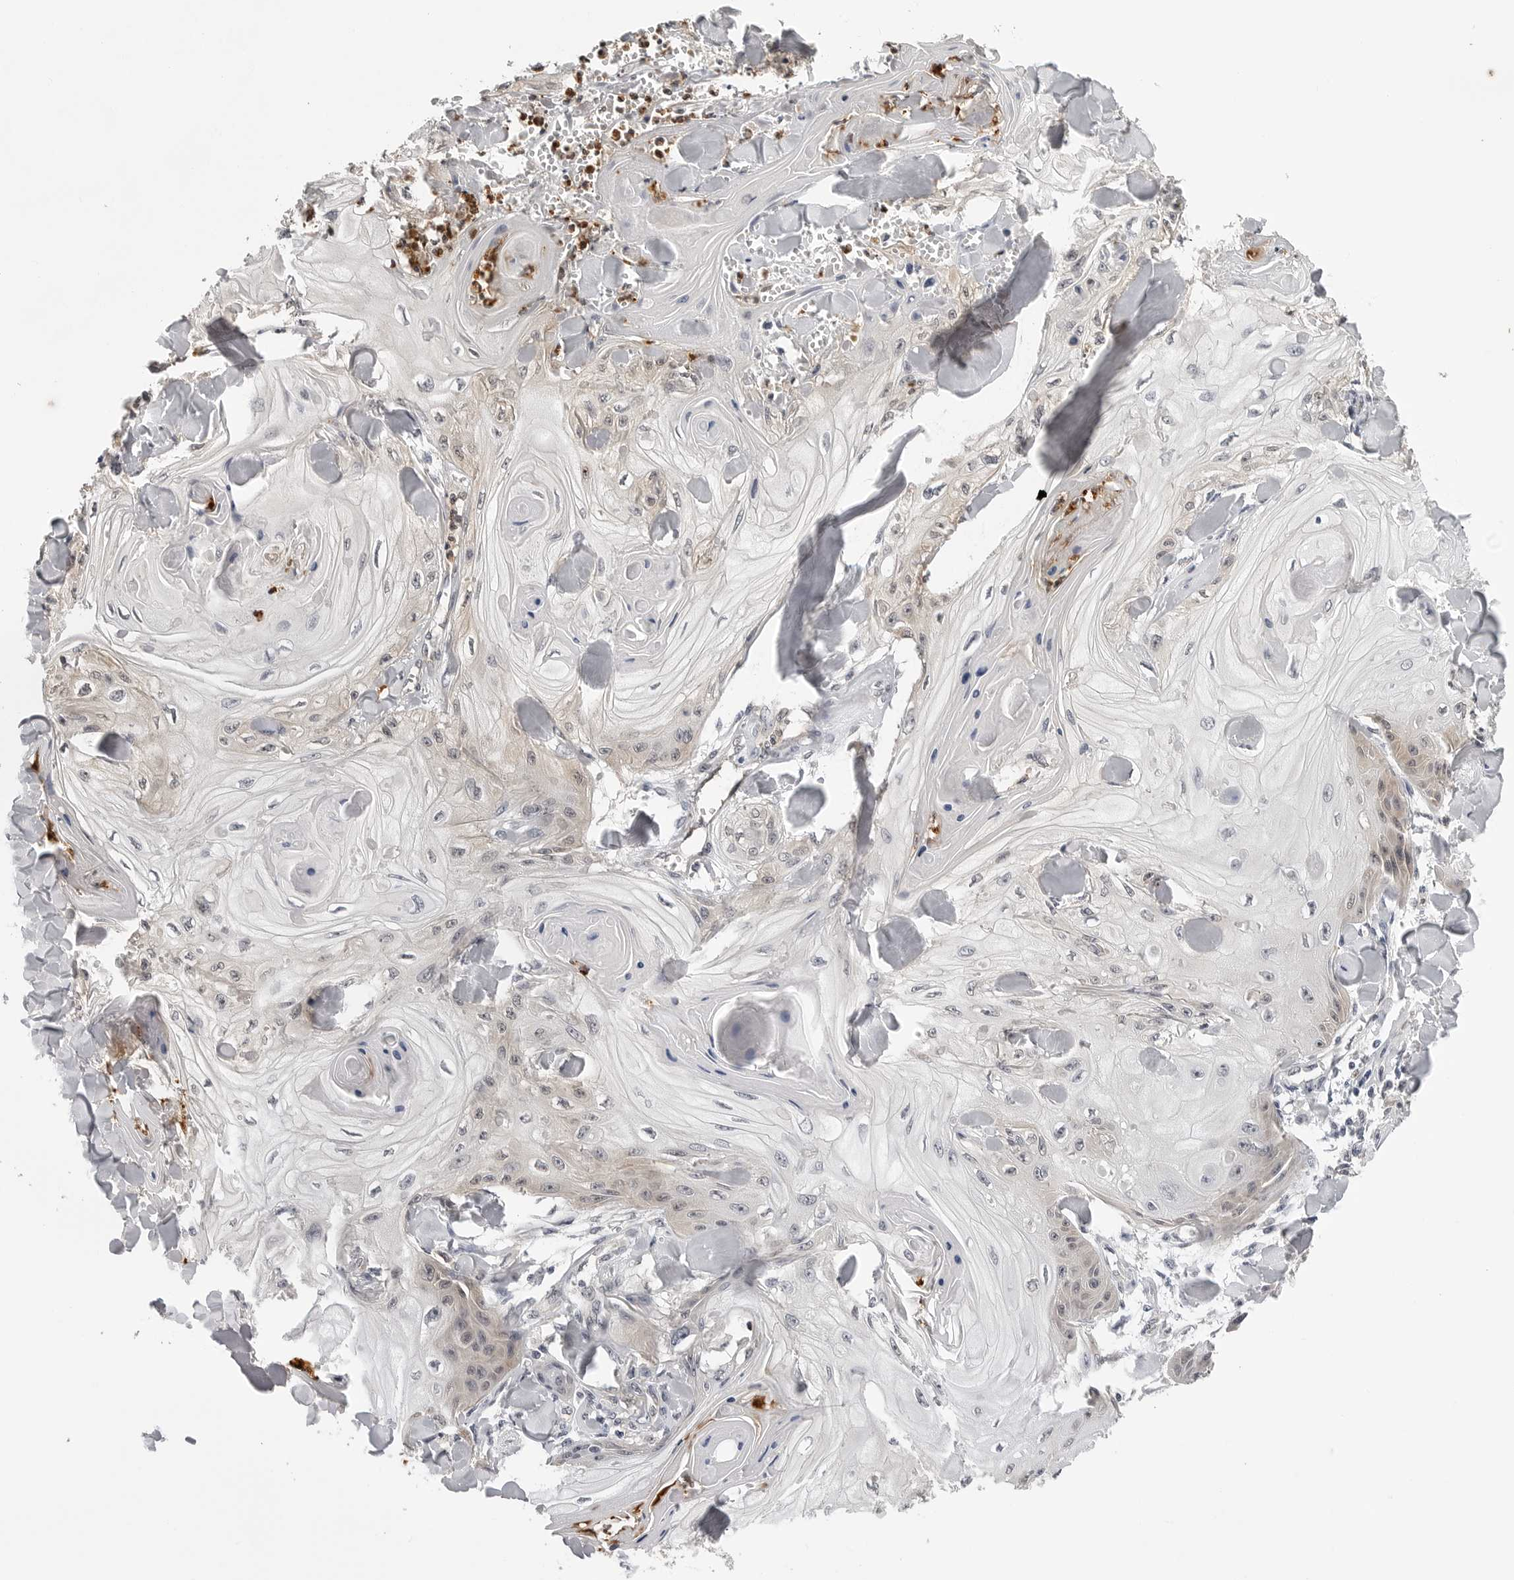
{"staining": {"intensity": "weak", "quantity": "<25%", "location": "cytoplasmic/membranous"}, "tissue": "skin cancer", "cell_type": "Tumor cells", "image_type": "cancer", "snomed": [{"axis": "morphology", "description": "Squamous cell carcinoma, NOS"}, {"axis": "topography", "description": "Skin"}], "caption": "Tumor cells are negative for protein expression in human skin cancer (squamous cell carcinoma).", "gene": "TRMT13", "patient": {"sex": "male", "age": 74}}